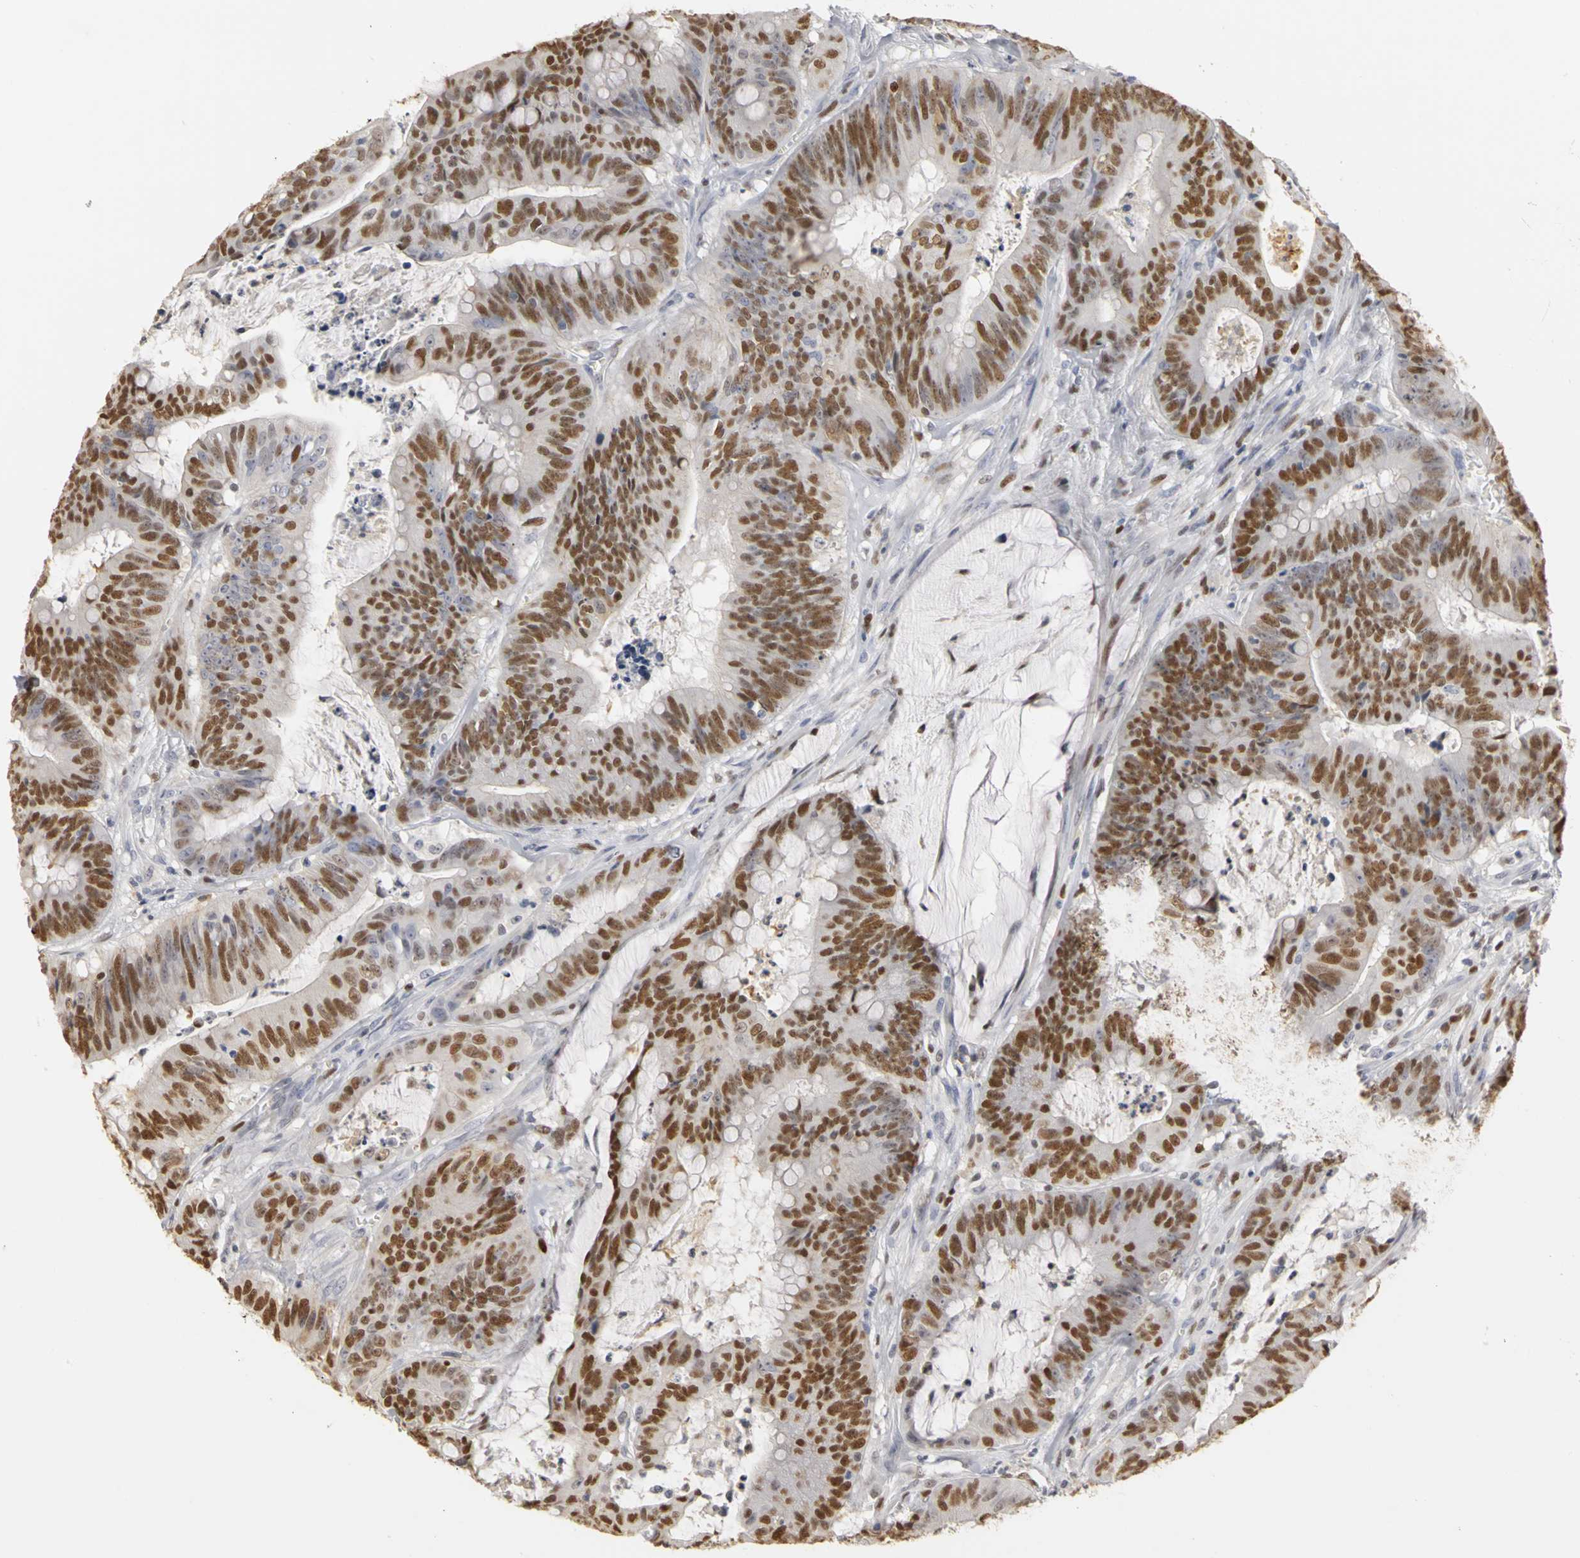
{"staining": {"intensity": "strong", "quantity": ">75%", "location": "nuclear"}, "tissue": "colorectal cancer", "cell_type": "Tumor cells", "image_type": "cancer", "snomed": [{"axis": "morphology", "description": "Adenocarcinoma, NOS"}, {"axis": "topography", "description": "Colon"}], "caption": "Human colorectal cancer (adenocarcinoma) stained for a protein (brown) displays strong nuclear positive staining in about >75% of tumor cells.", "gene": "MCM6", "patient": {"sex": "male", "age": 45}}